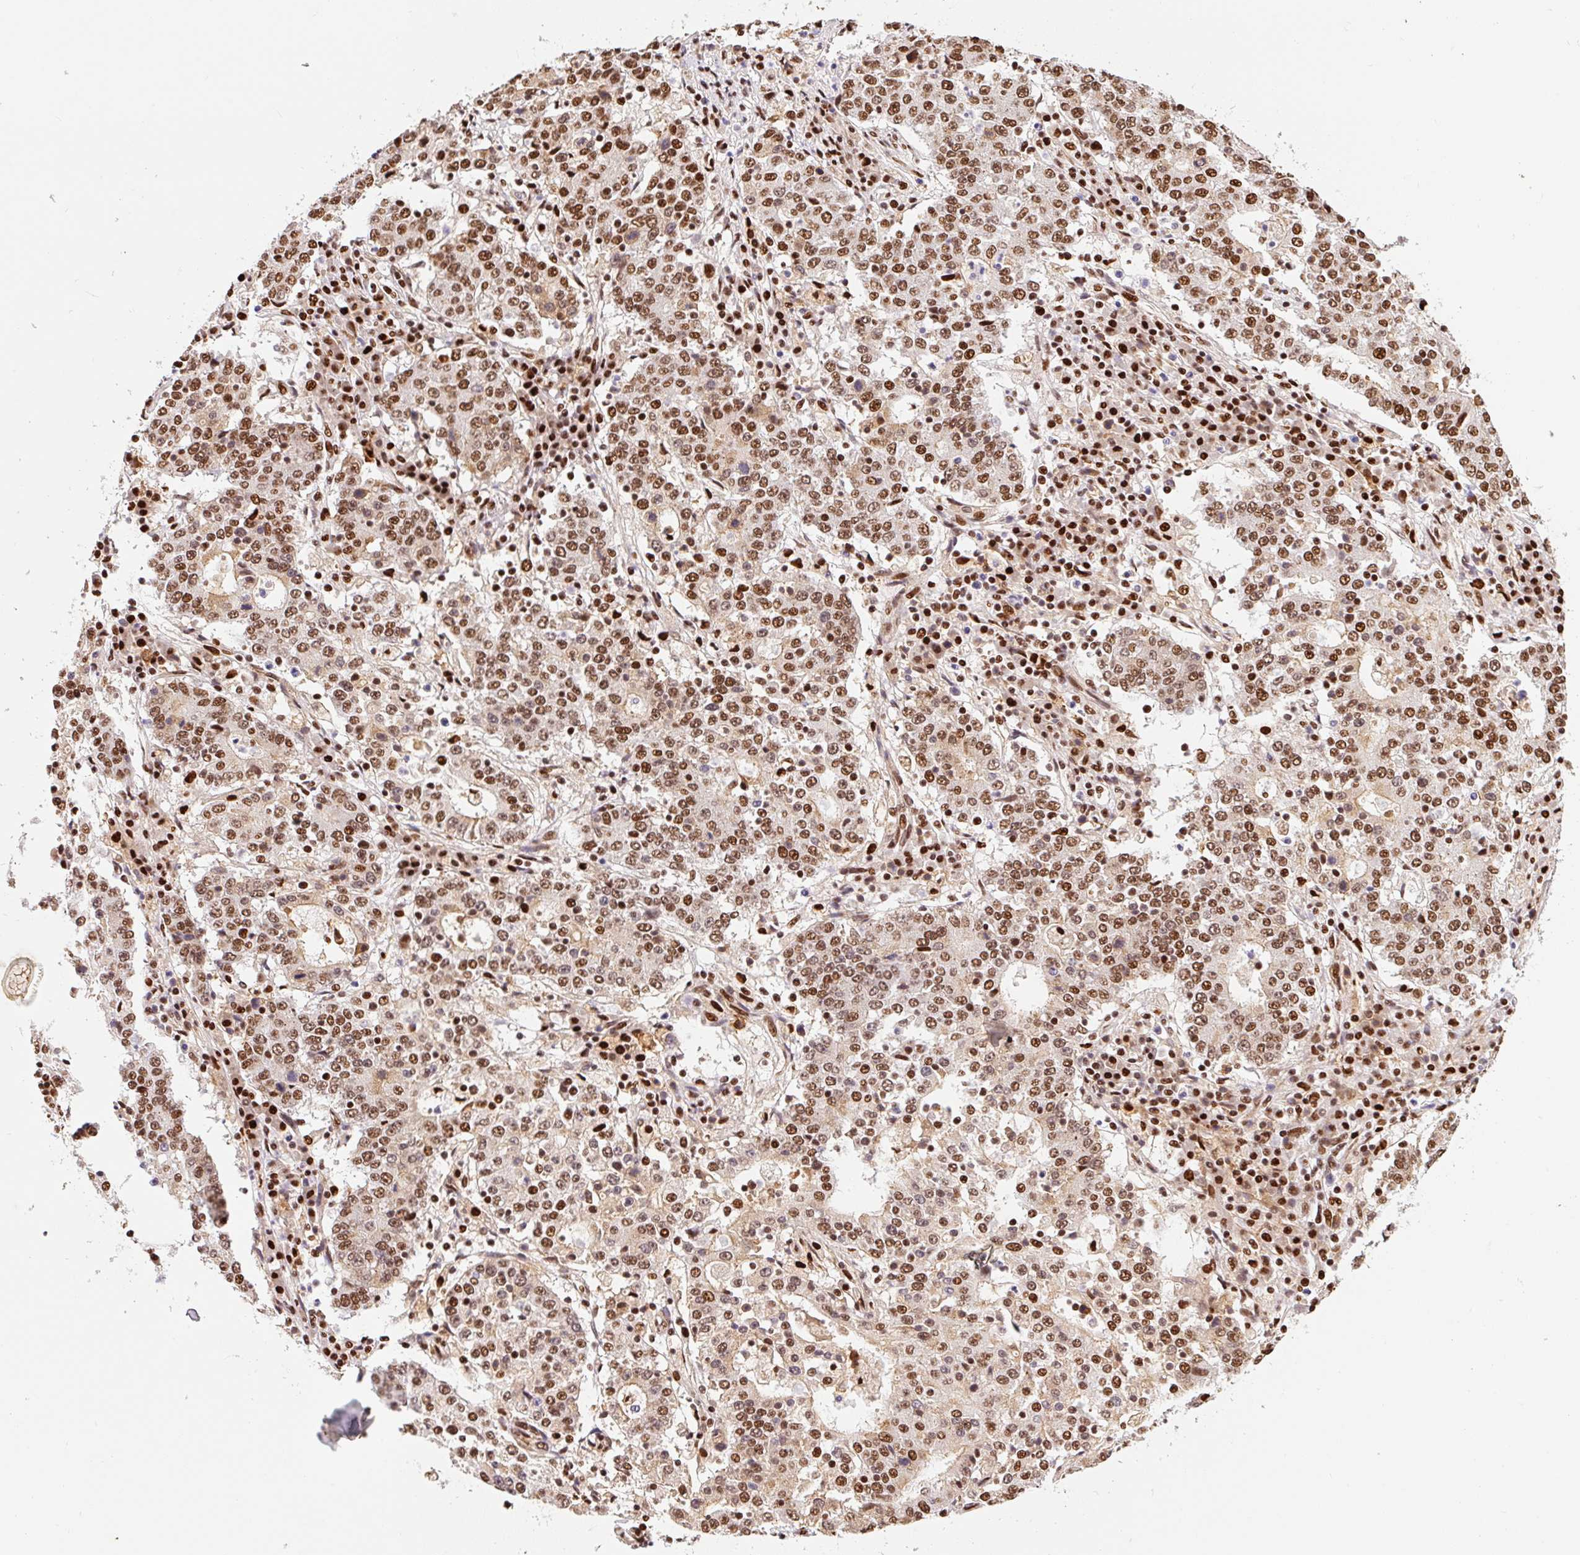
{"staining": {"intensity": "moderate", "quantity": ">75%", "location": "nuclear"}, "tissue": "stomach cancer", "cell_type": "Tumor cells", "image_type": "cancer", "snomed": [{"axis": "morphology", "description": "Adenocarcinoma, NOS"}, {"axis": "topography", "description": "Stomach"}], "caption": "This image shows adenocarcinoma (stomach) stained with immunohistochemistry (IHC) to label a protein in brown. The nuclear of tumor cells show moderate positivity for the protein. Nuclei are counter-stained blue.", "gene": "GPR139", "patient": {"sex": "male", "age": 59}}